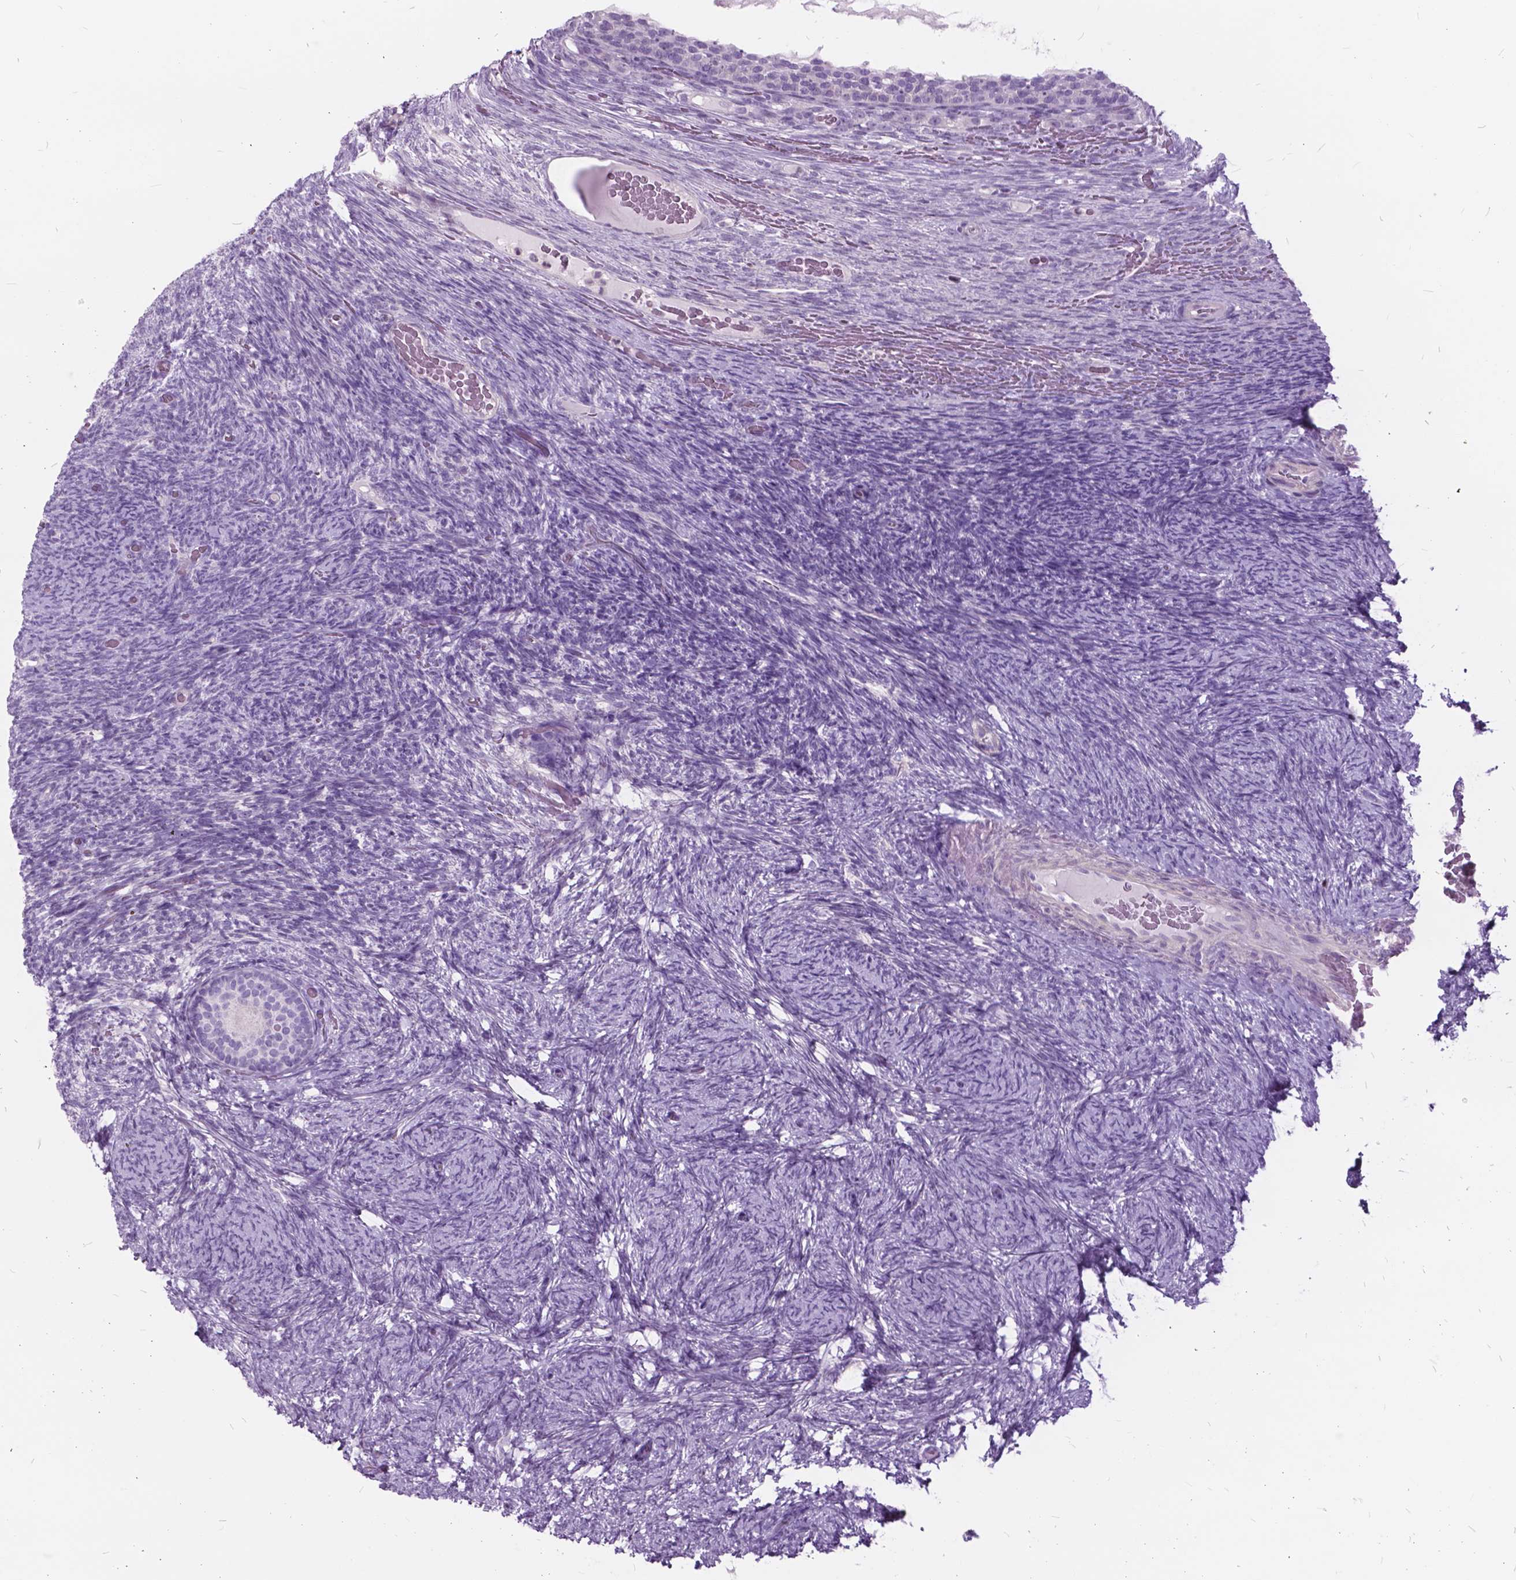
{"staining": {"intensity": "negative", "quantity": "none", "location": "none"}, "tissue": "ovary", "cell_type": "Follicle cells", "image_type": "normal", "snomed": [{"axis": "morphology", "description": "Normal tissue, NOS"}, {"axis": "topography", "description": "Ovary"}], "caption": "The immunohistochemistry (IHC) histopathology image has no significant expression in follicle cells of ovary. (Brightfield microscopy of DAB (3,3'-diaminobenzidine) IHC at high magnification).", "gene": "SP140", "patient": {"sex": "female", "age": 34}}